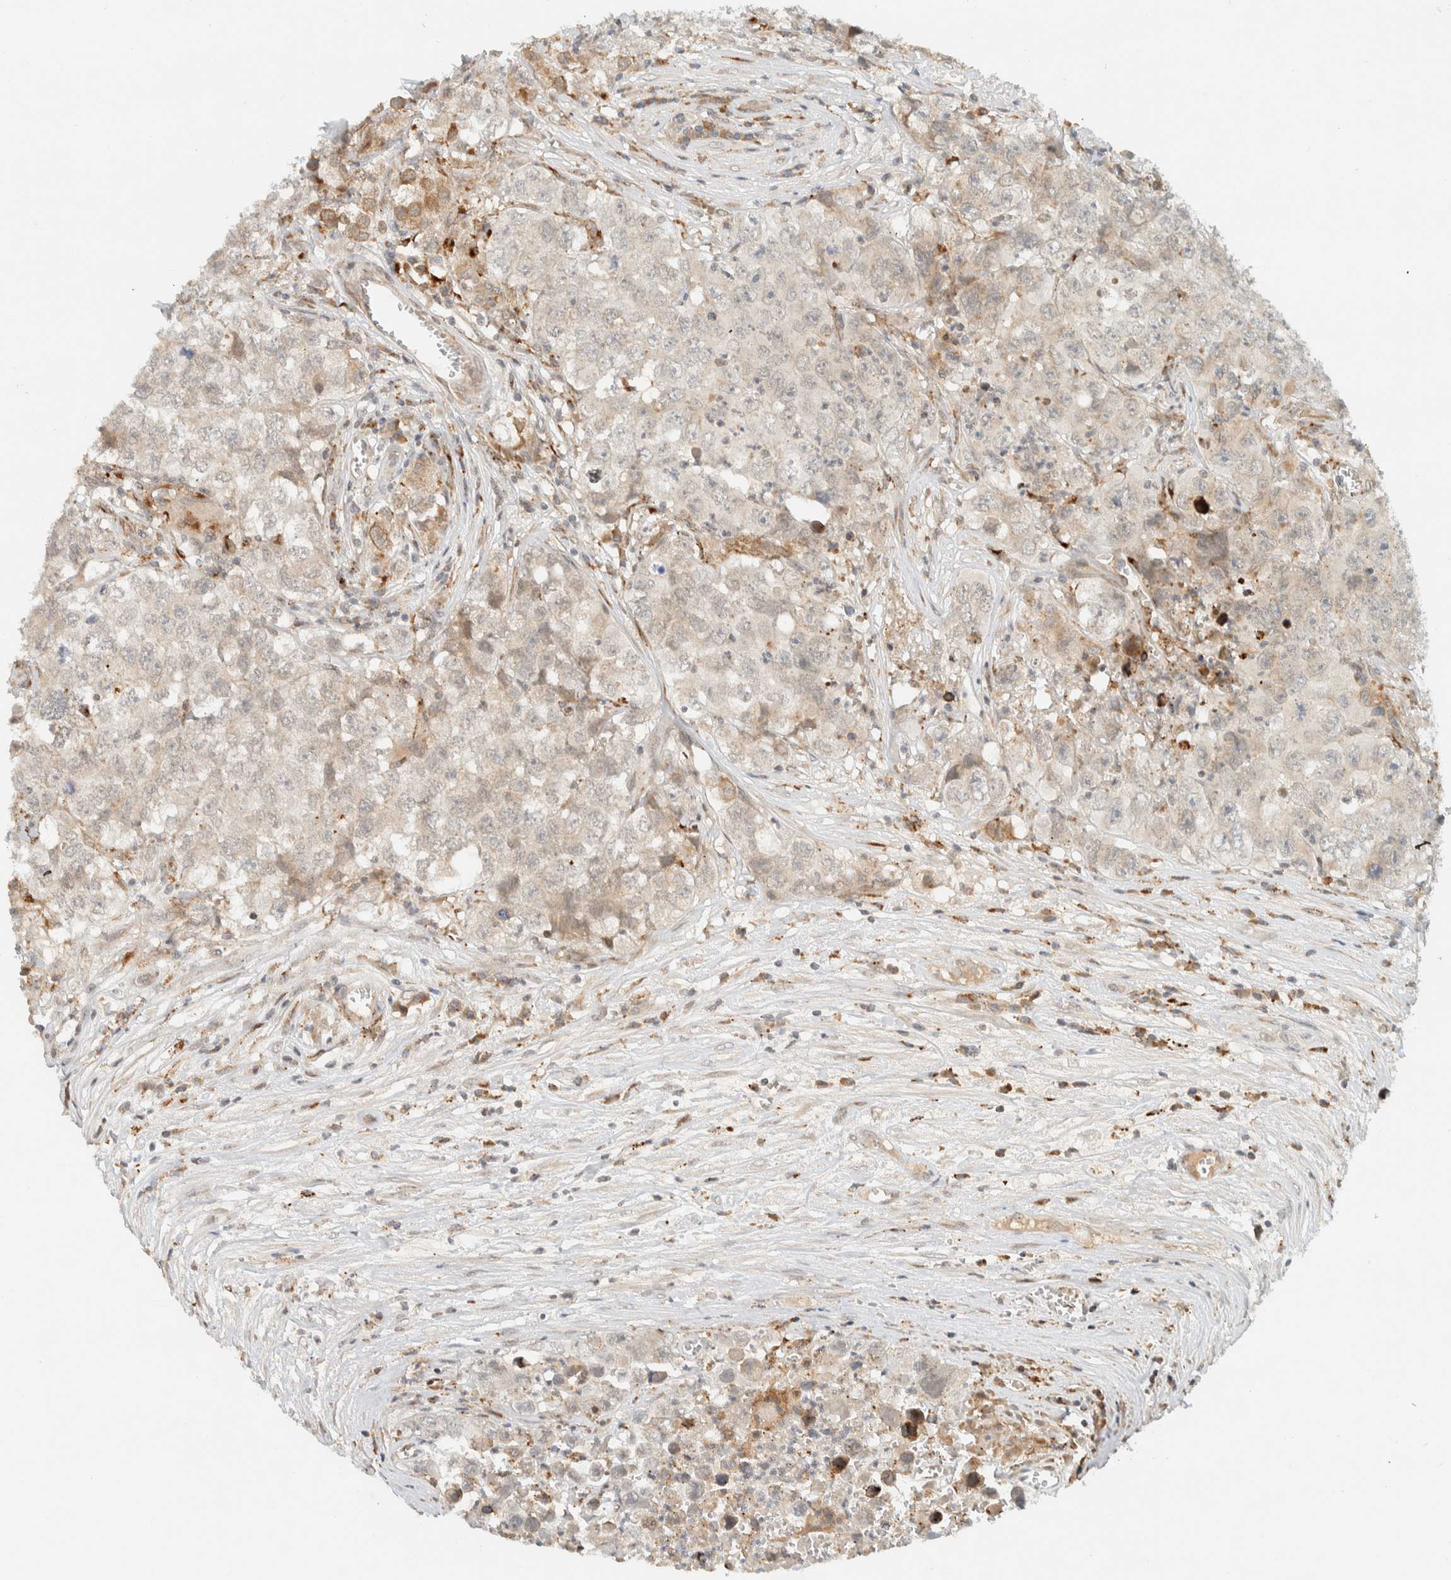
{"staining": {"intensity": "weak", "quantity": "<25%", "location": "cytoplasmic/membranous"}, "tissue": "testis cancer", "cell_type": "Tumor cells", "image_type": "cancer", "snomed": [{"axis": "morphology", "description": "Seminoma, NOS"}, {"axis": "morphology", "description": "Carcinoma, Embryonal, NOS"}, {"axis": "topography", "description": "Testis"}], "caption": "Immunohistochemistry (IHC) of testis cancer reveals no positivity in tumor cells. (DAB immunohistochemistry, high magnification).", "gene": "ITPRID1", "patient": {"sex": "male", "age": 43}}